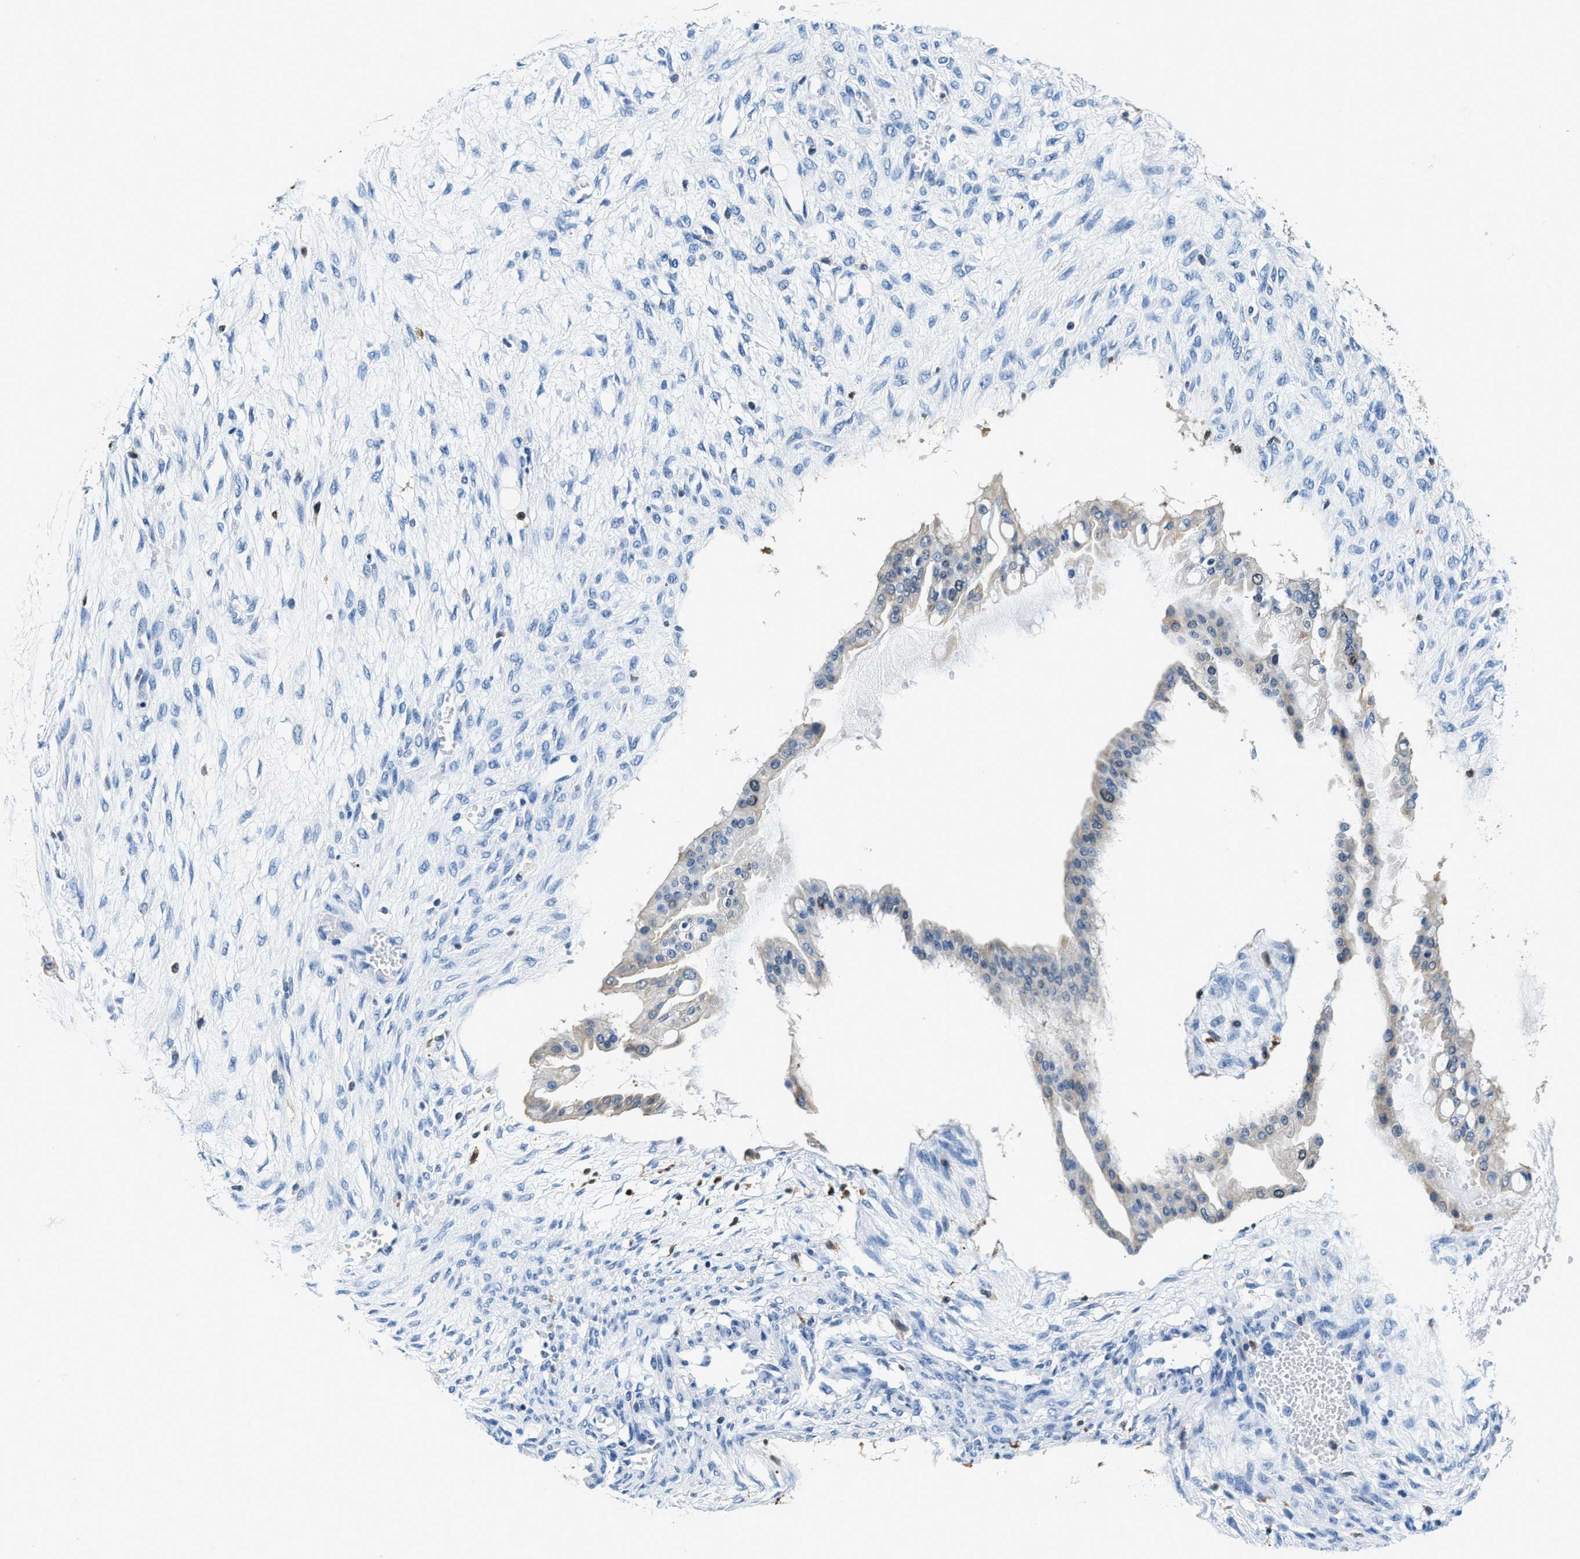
{"staining": {"intensity": "weak", "quantity": "<25%", "location": "cytoplasmic/membranous"}, "tissue": "ovarian cancer", "cell_type": "Tumor cells", "image_type": "cancer", "snomed": [{"axis": "morphology", "description": "Cystadenocarcinoma, mucinous, NOS"}, {"axis": "topography", "description": "Ovary"}], "caption": "Tumor cells are negative for brown protein staining in ovarian cancer.", "gene": "CAPG", "patient": {"sex": "female", "age": 73}}